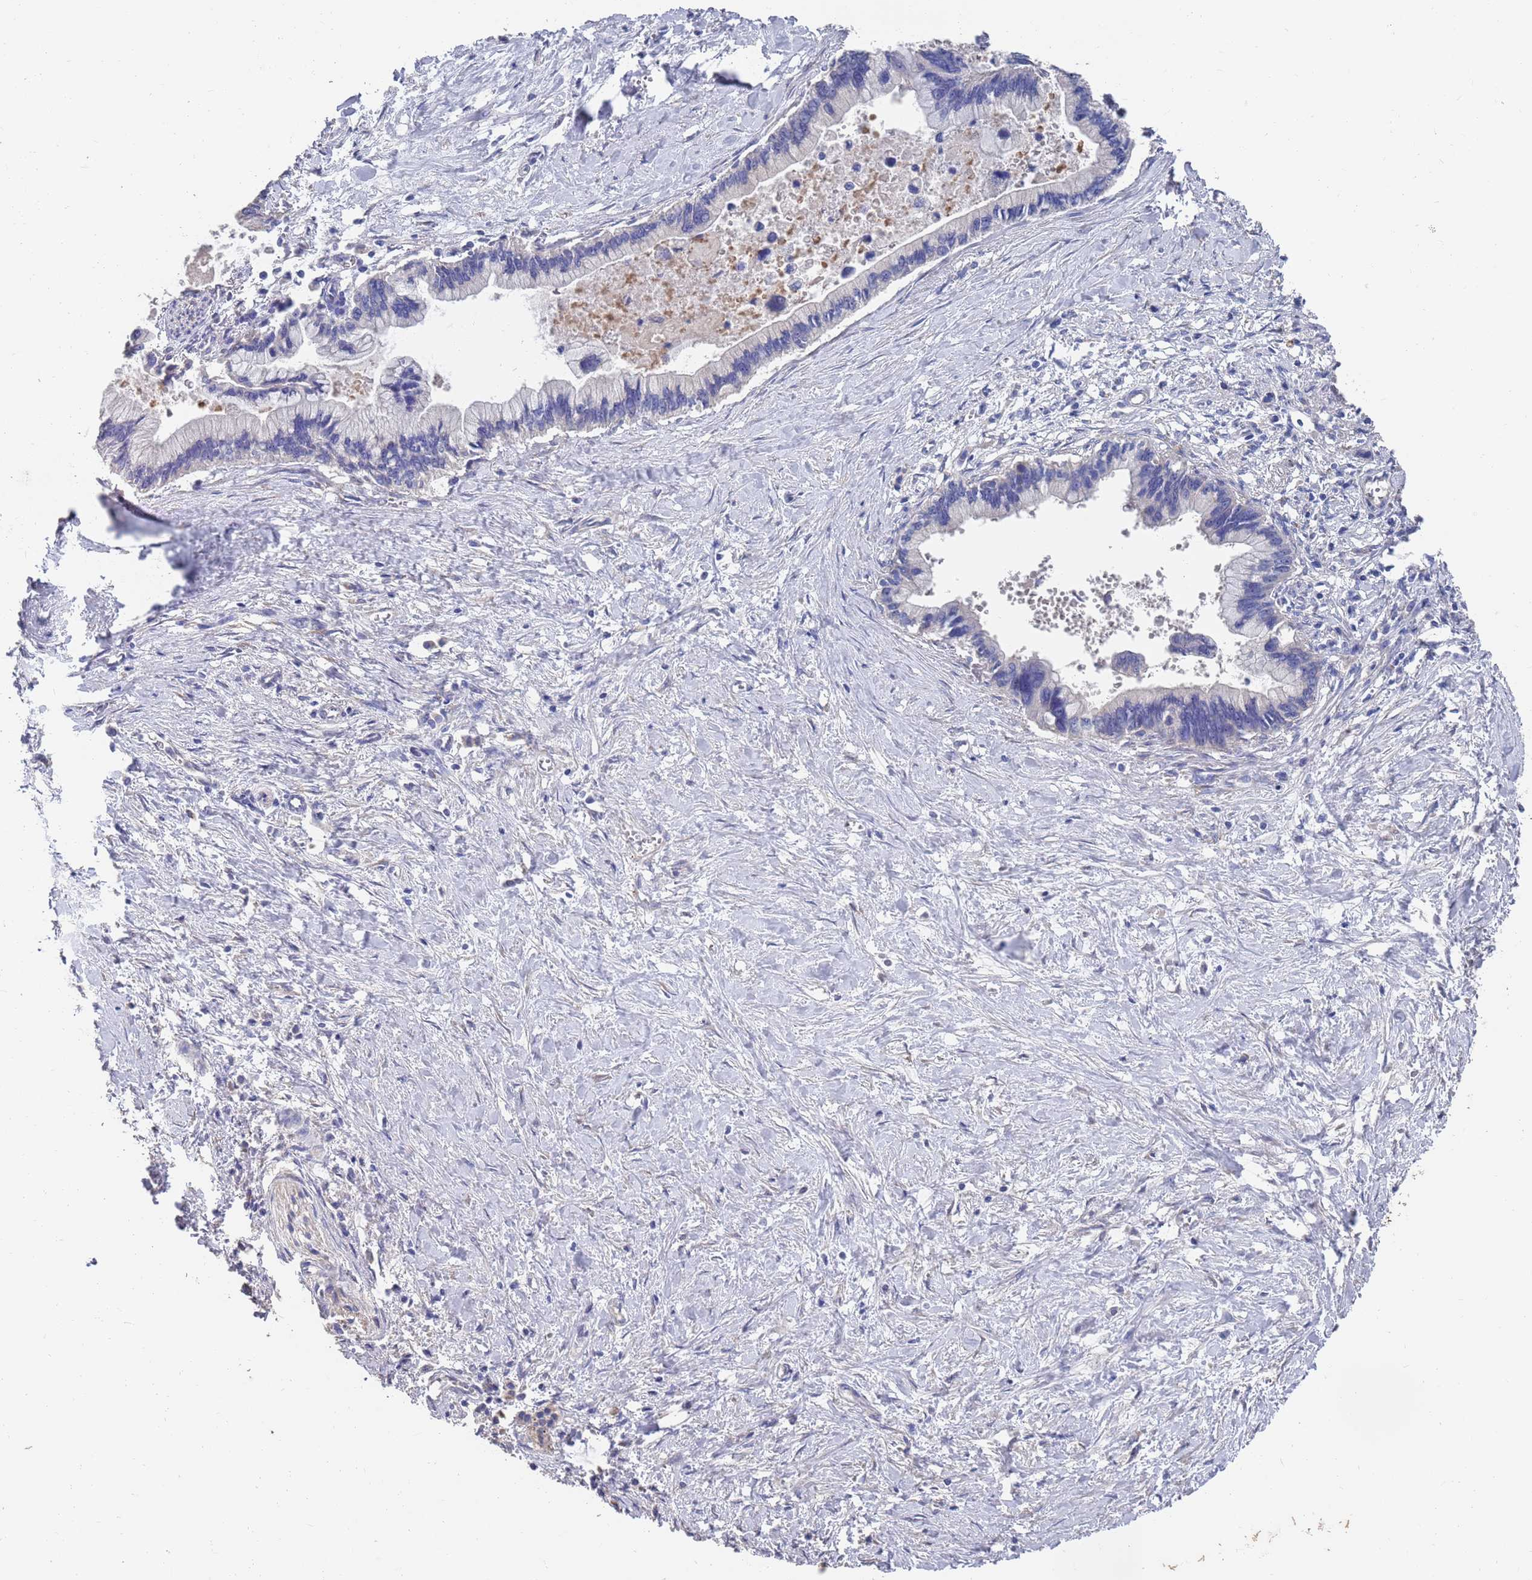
{"staining": {"intensity": "negative", "quantity": "none", "location": "none"}, "tissue": "pancreatic cancer", "cell_type": "Tumor cells", "image_type": "cancer", "snomed": [{"axis": "morphology", "description": "Adenocarcinoma, NOS"}, {"axis": "topography", "description": "Pancreas"}], "caption": "A micrograph of adenocarcinoma (pancreatic) stained for a protein demonstrates no brown staining in tumor cells.", "gene": "BTBD18", "patient": {"sex": "female", "age": 83}}